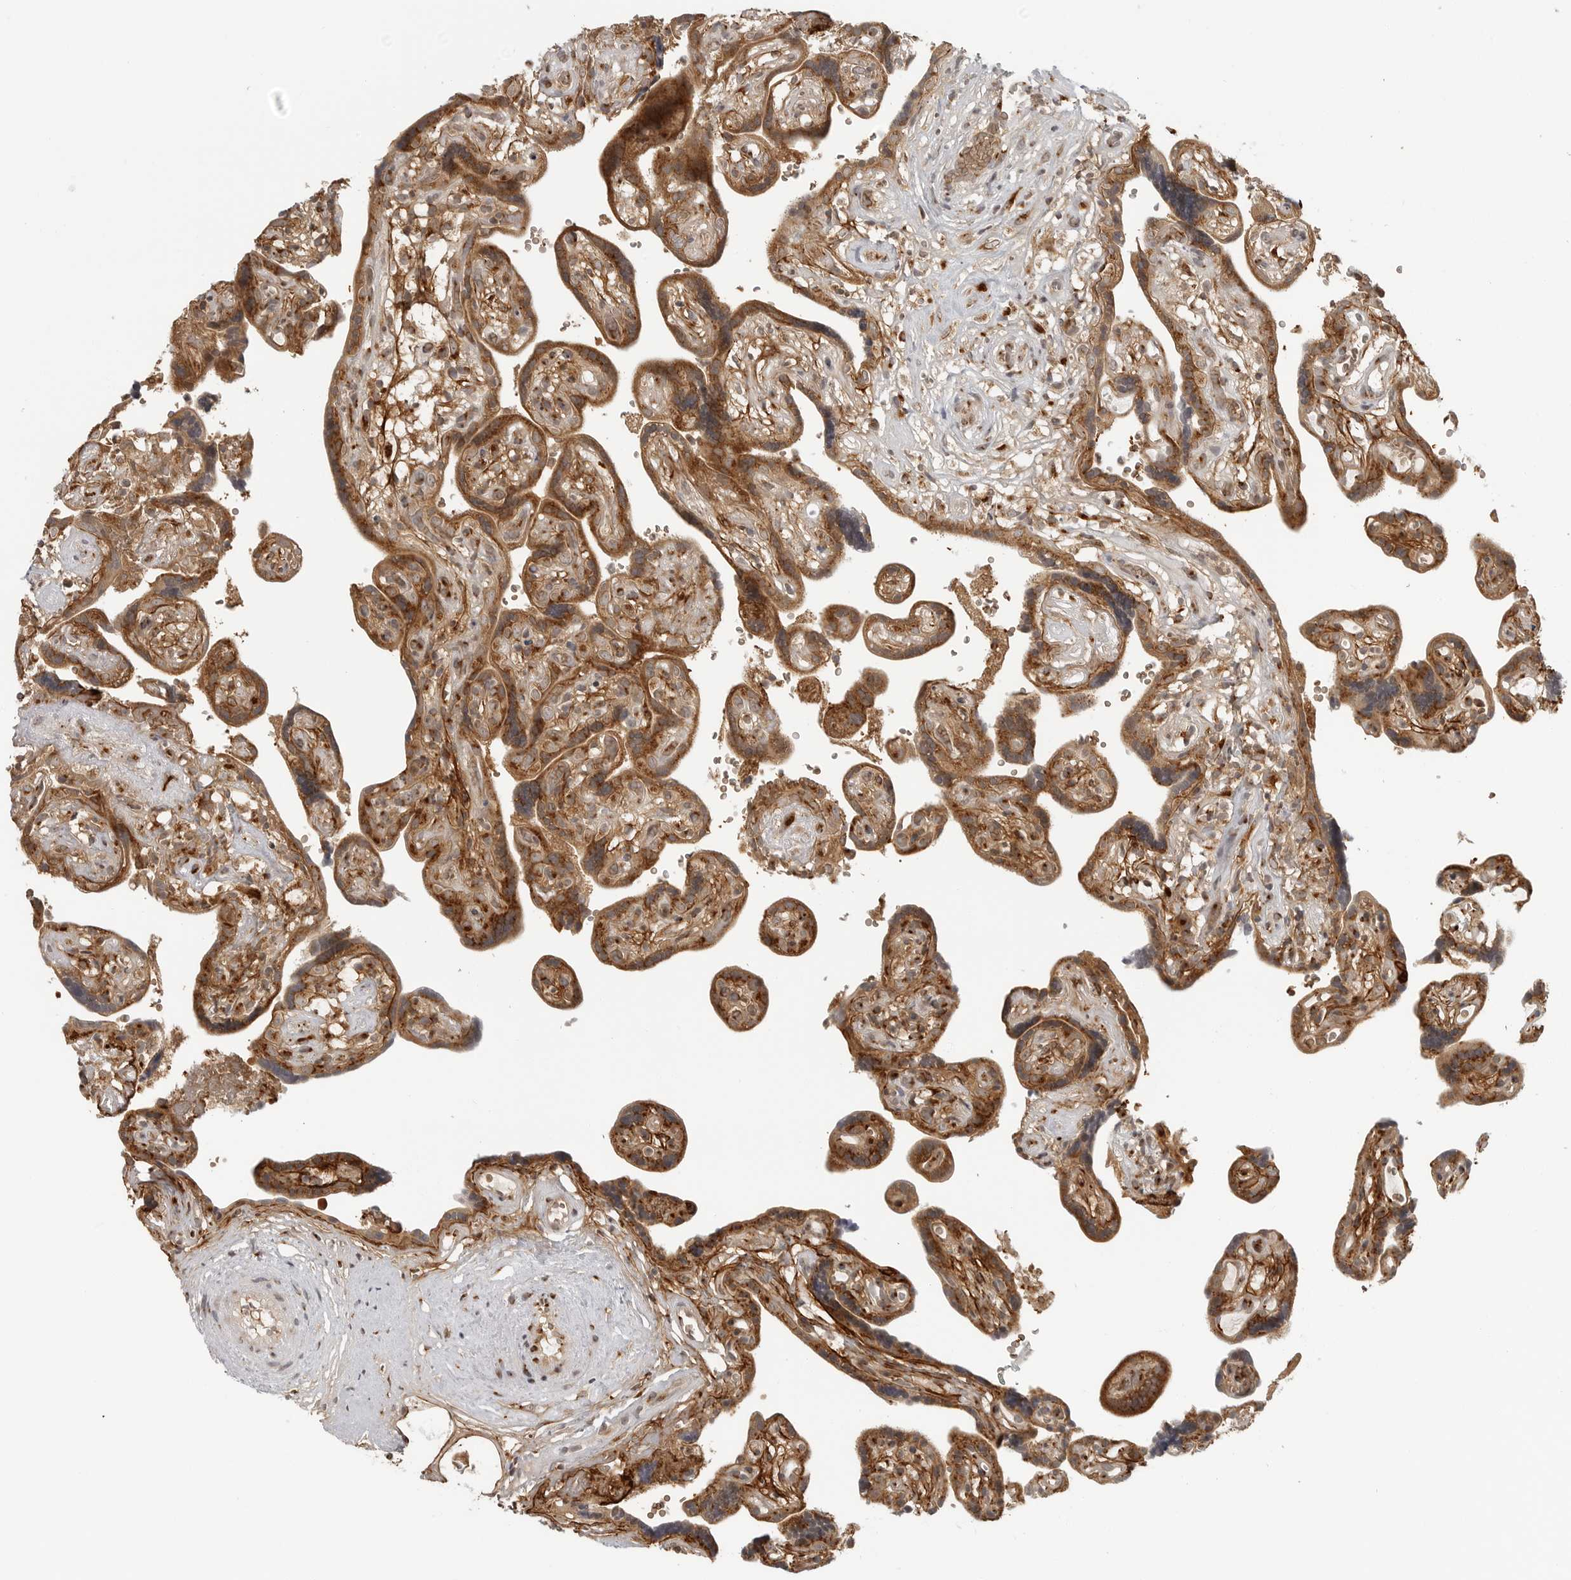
{"staining": {"intensity": "strong", "quantity": ">75%", "location": "cytoplasmic/membranous"}, "tissue": "placenta", "cell_type": "Decidual cells", "image_type": "normal", "snomed": [{"axis": "morphology", "description": "Normal tissue, NOS"}, {"axis": "topography", "description": "Placenta"}], "caption": "Placenta stained with a brown dye demonstrates strong cytoplasmic/membranous positive positivity in approximately >75% of decidual cells.", "gene": "COPA", "patient": {"sex": "female", "age": 30}}